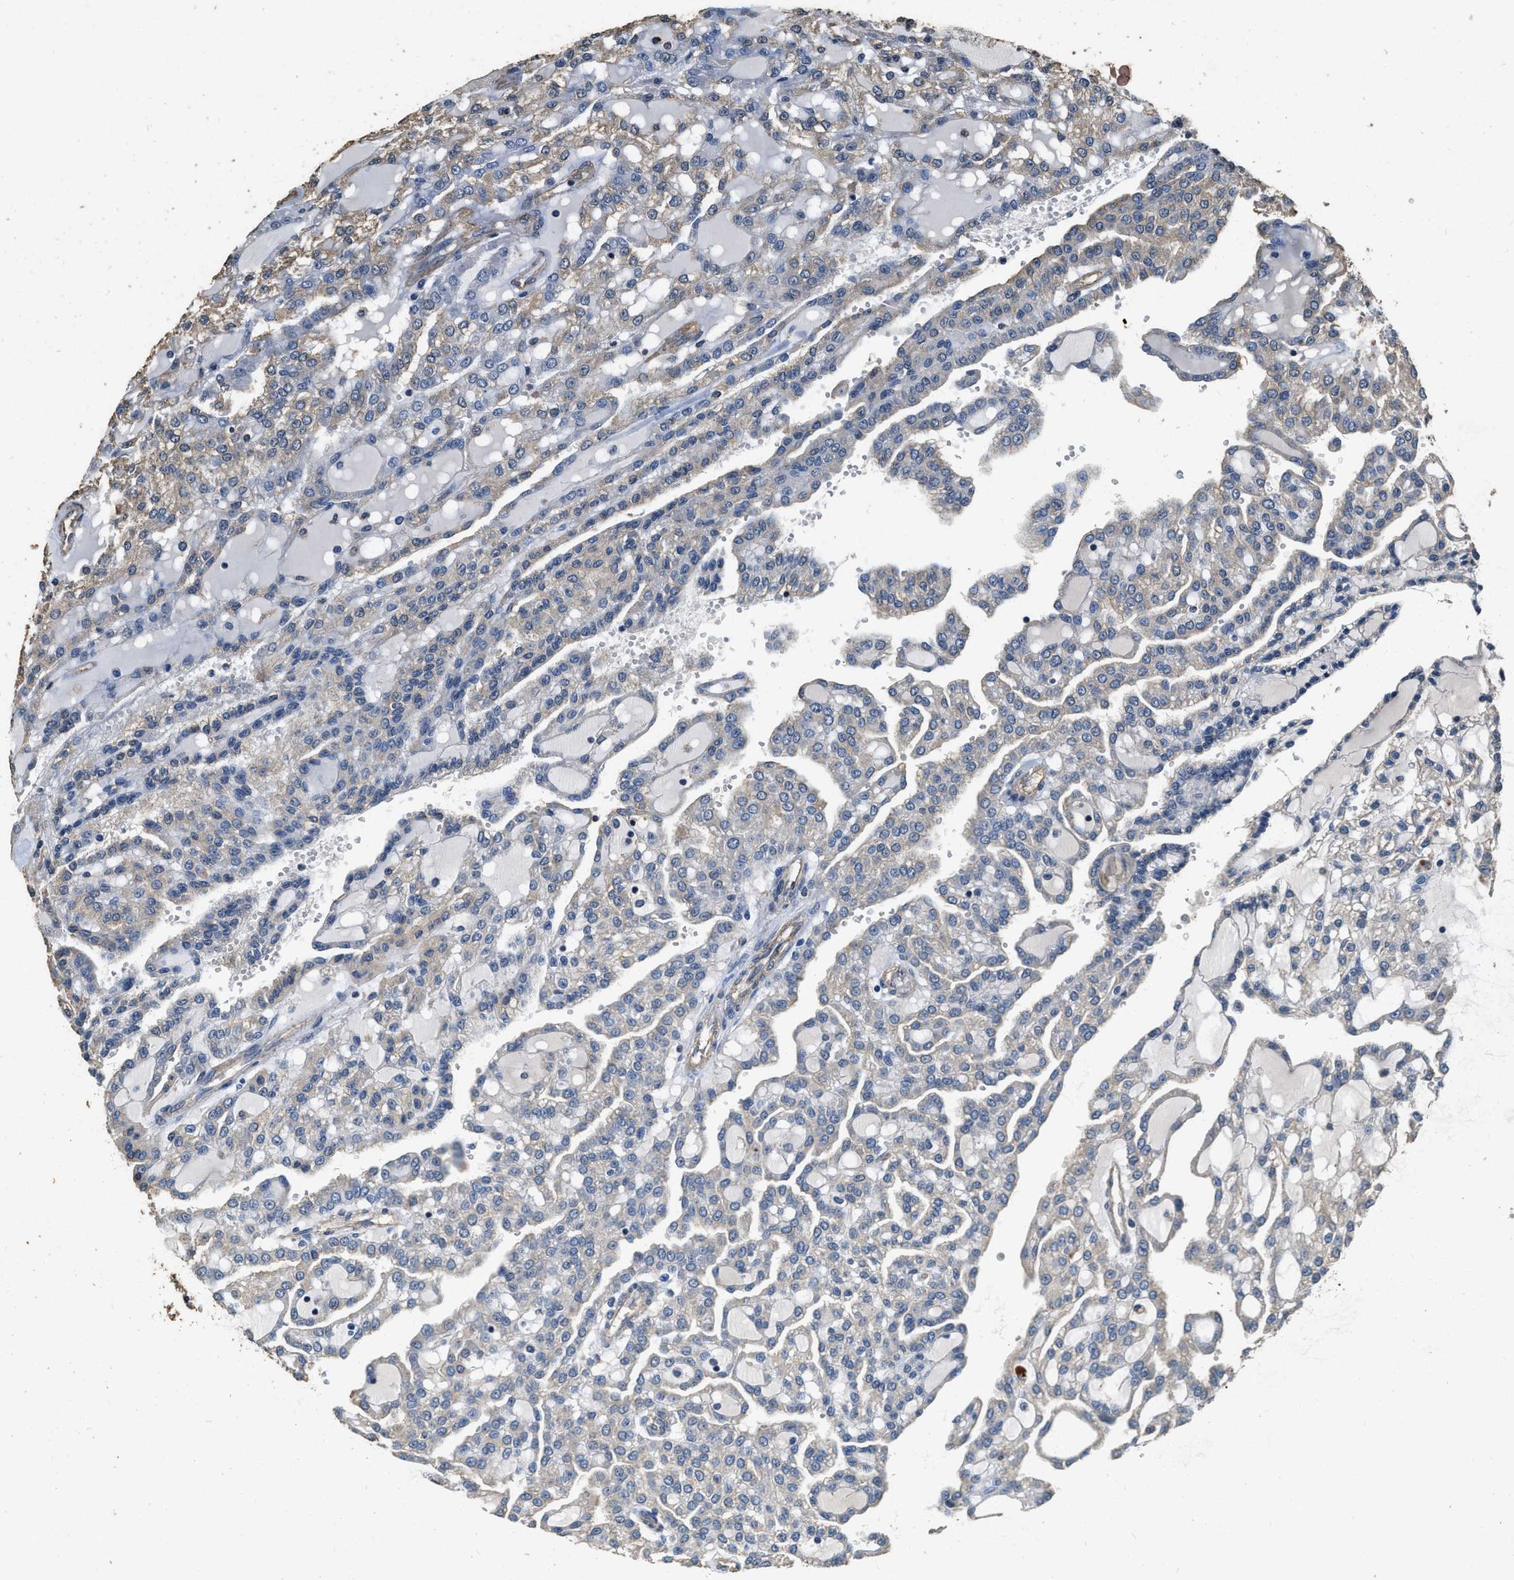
{"staining": {"intensity": "weak", "quantity": "<25%", "location": "cytoplasmic/membranous"}, "tissue": "renal cancer", "cell_type": "Tumor cells", "image_type": "cancer", "snomed": [{"axis": "morphology", "description": "Adenocarcinoma, NOS"}, {"axis": "topography", "description": "Kidney"}], "caption": "Immunohistochemistry micrograph of renal cancer (adenocarcinoma) stained for a protein (brown), which displays no expression in tumor cells.", "gene": "MIB1", "patient": {"sex": "male", "age": 63}}